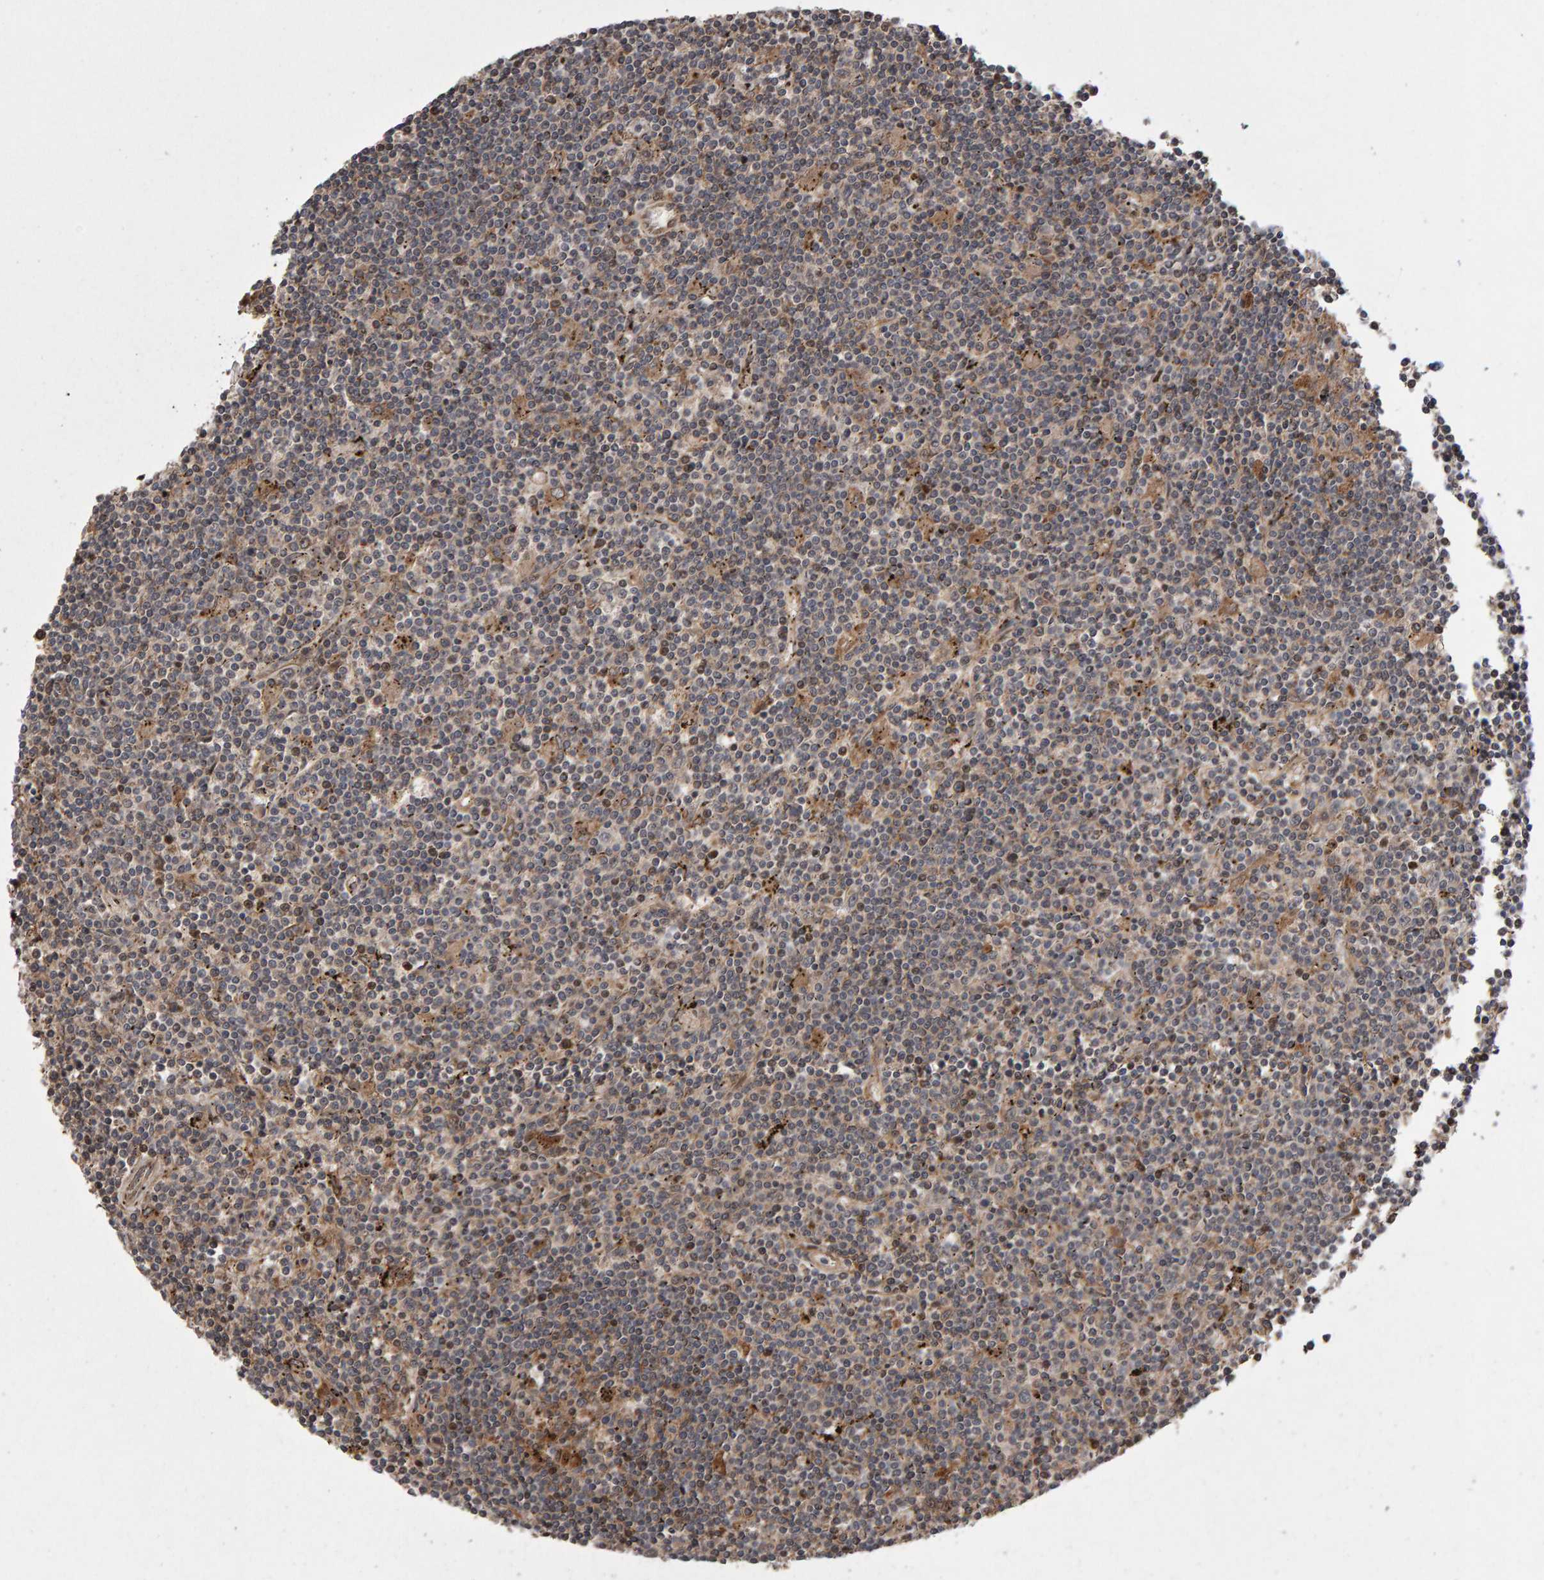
{"staining": {"intensity": "weak", "quantity": ">75%", "location": "cytoplasmic/membranous"}, "tissue": "lymphoma", "cell_type": "Tumor cells", "image_type": "cancer", "snomed": [{"axis": "morphology", "description": "Malignant lymphoma, non-Hodgkin's type, Low grade"}, {"axis": "topography", "description": "Spleen"}], "caption": "Lymphoma stained for a protein (brown) demonstrates weak cytoplasmic/membranous positive expression in about >75% of tumor cells.", "gene": "PECR", "patient": {"sex": "male", "age": 76}}